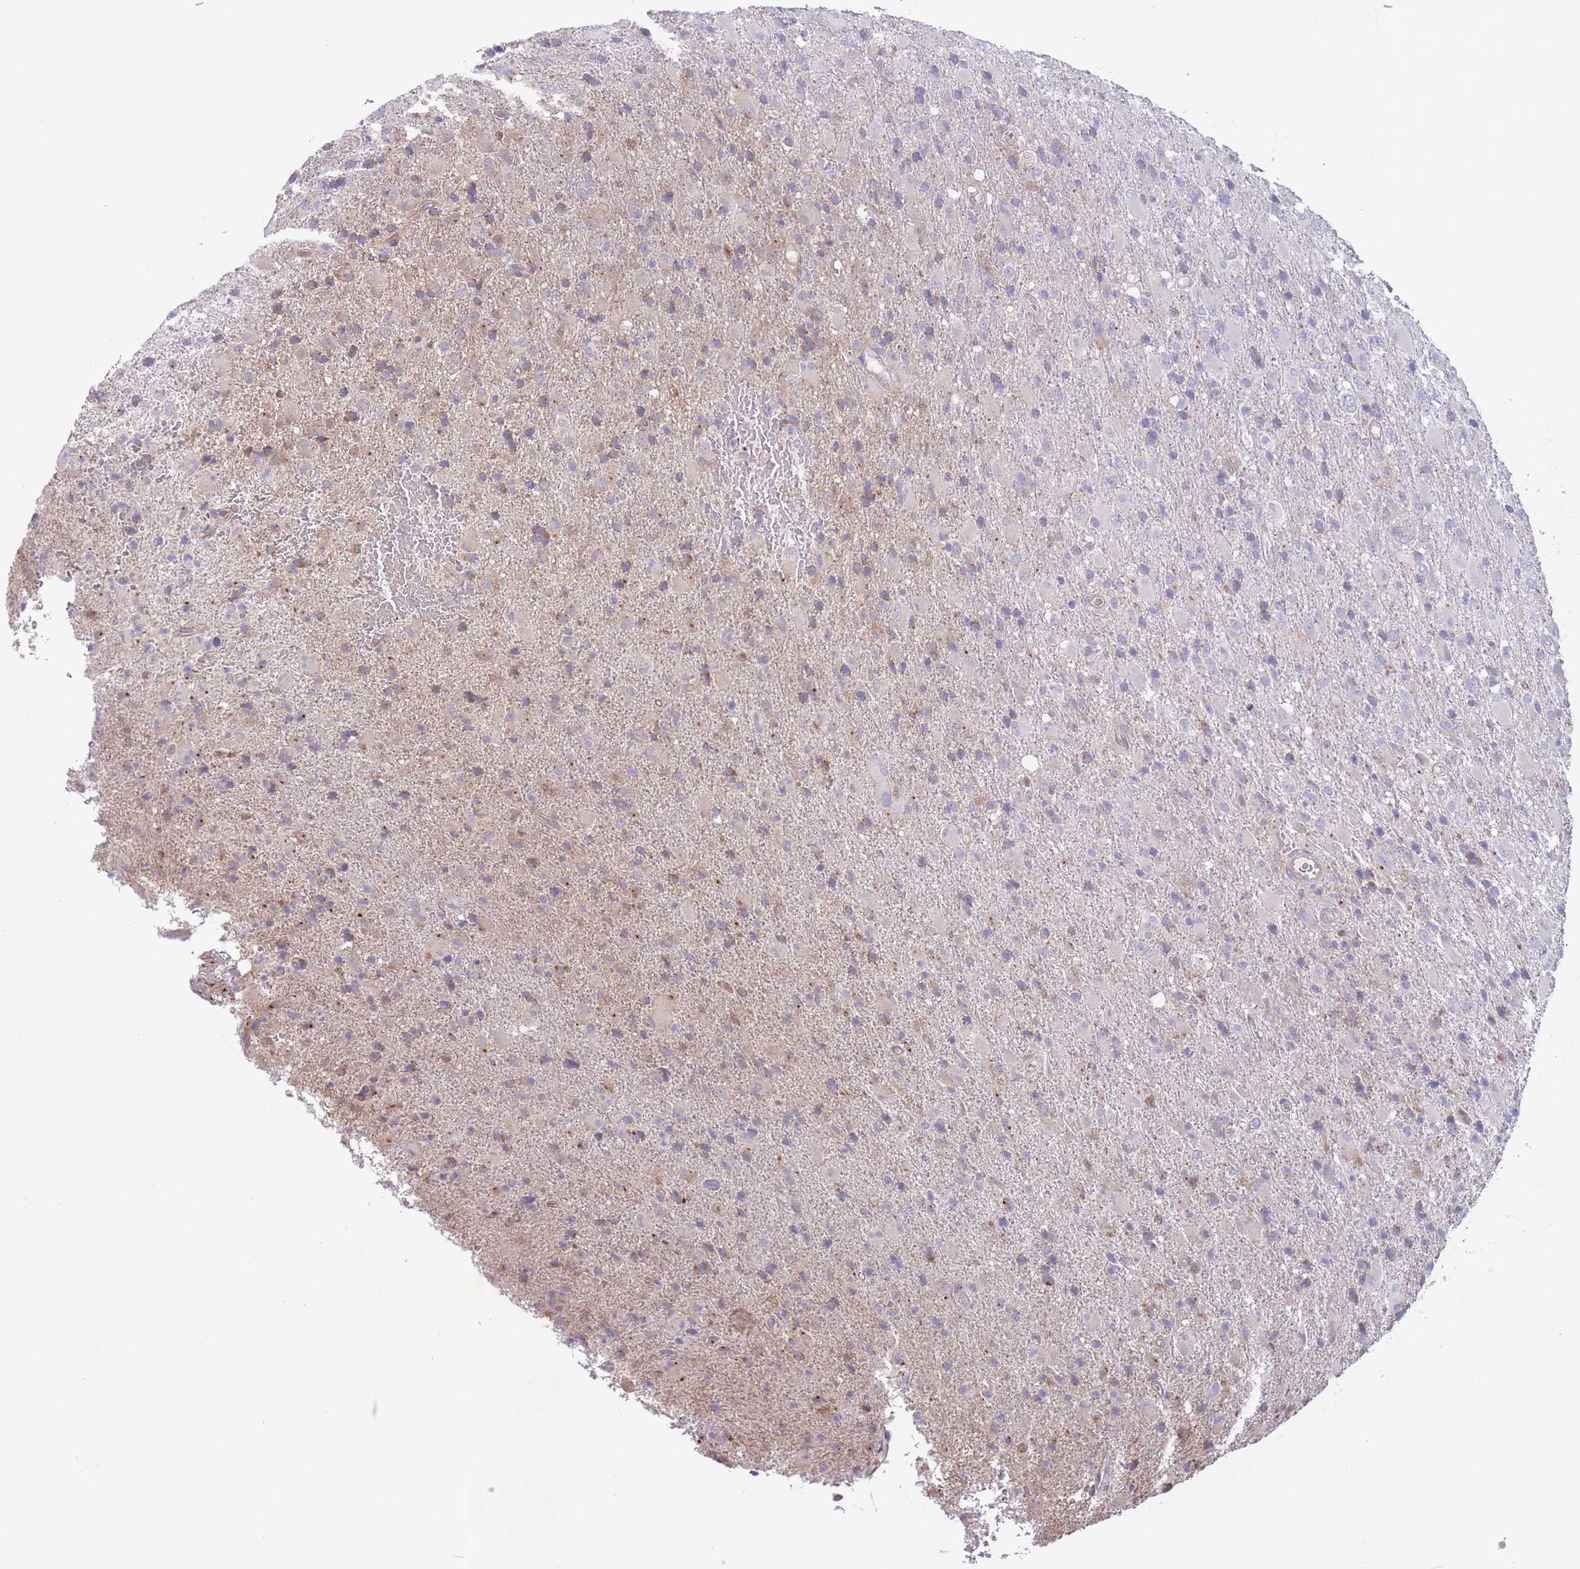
{"staining": {"intensity": "moderate", "quantity": "<25%", "location": "cytoplasmic/membranous"}, "tissue": "glioma", "cell_type": "Tumor cells", "image_type": "cancer", "snomed": [{"axis": "morphology", "description": "Glioma, malignant, Low grade"}, {"axis": "topography", "description": "Brain"}], "caption": "An image of human glioma stained for a protein reveals moderate cytoplasmic/membranous brown staining in tumor cells. (DAB (3,3'-diaminobenzidine) IHC with brightfield microscopy, high magnification).", "gene": "ALS2CL", "patient": {"sex": "male", "age": 65}}